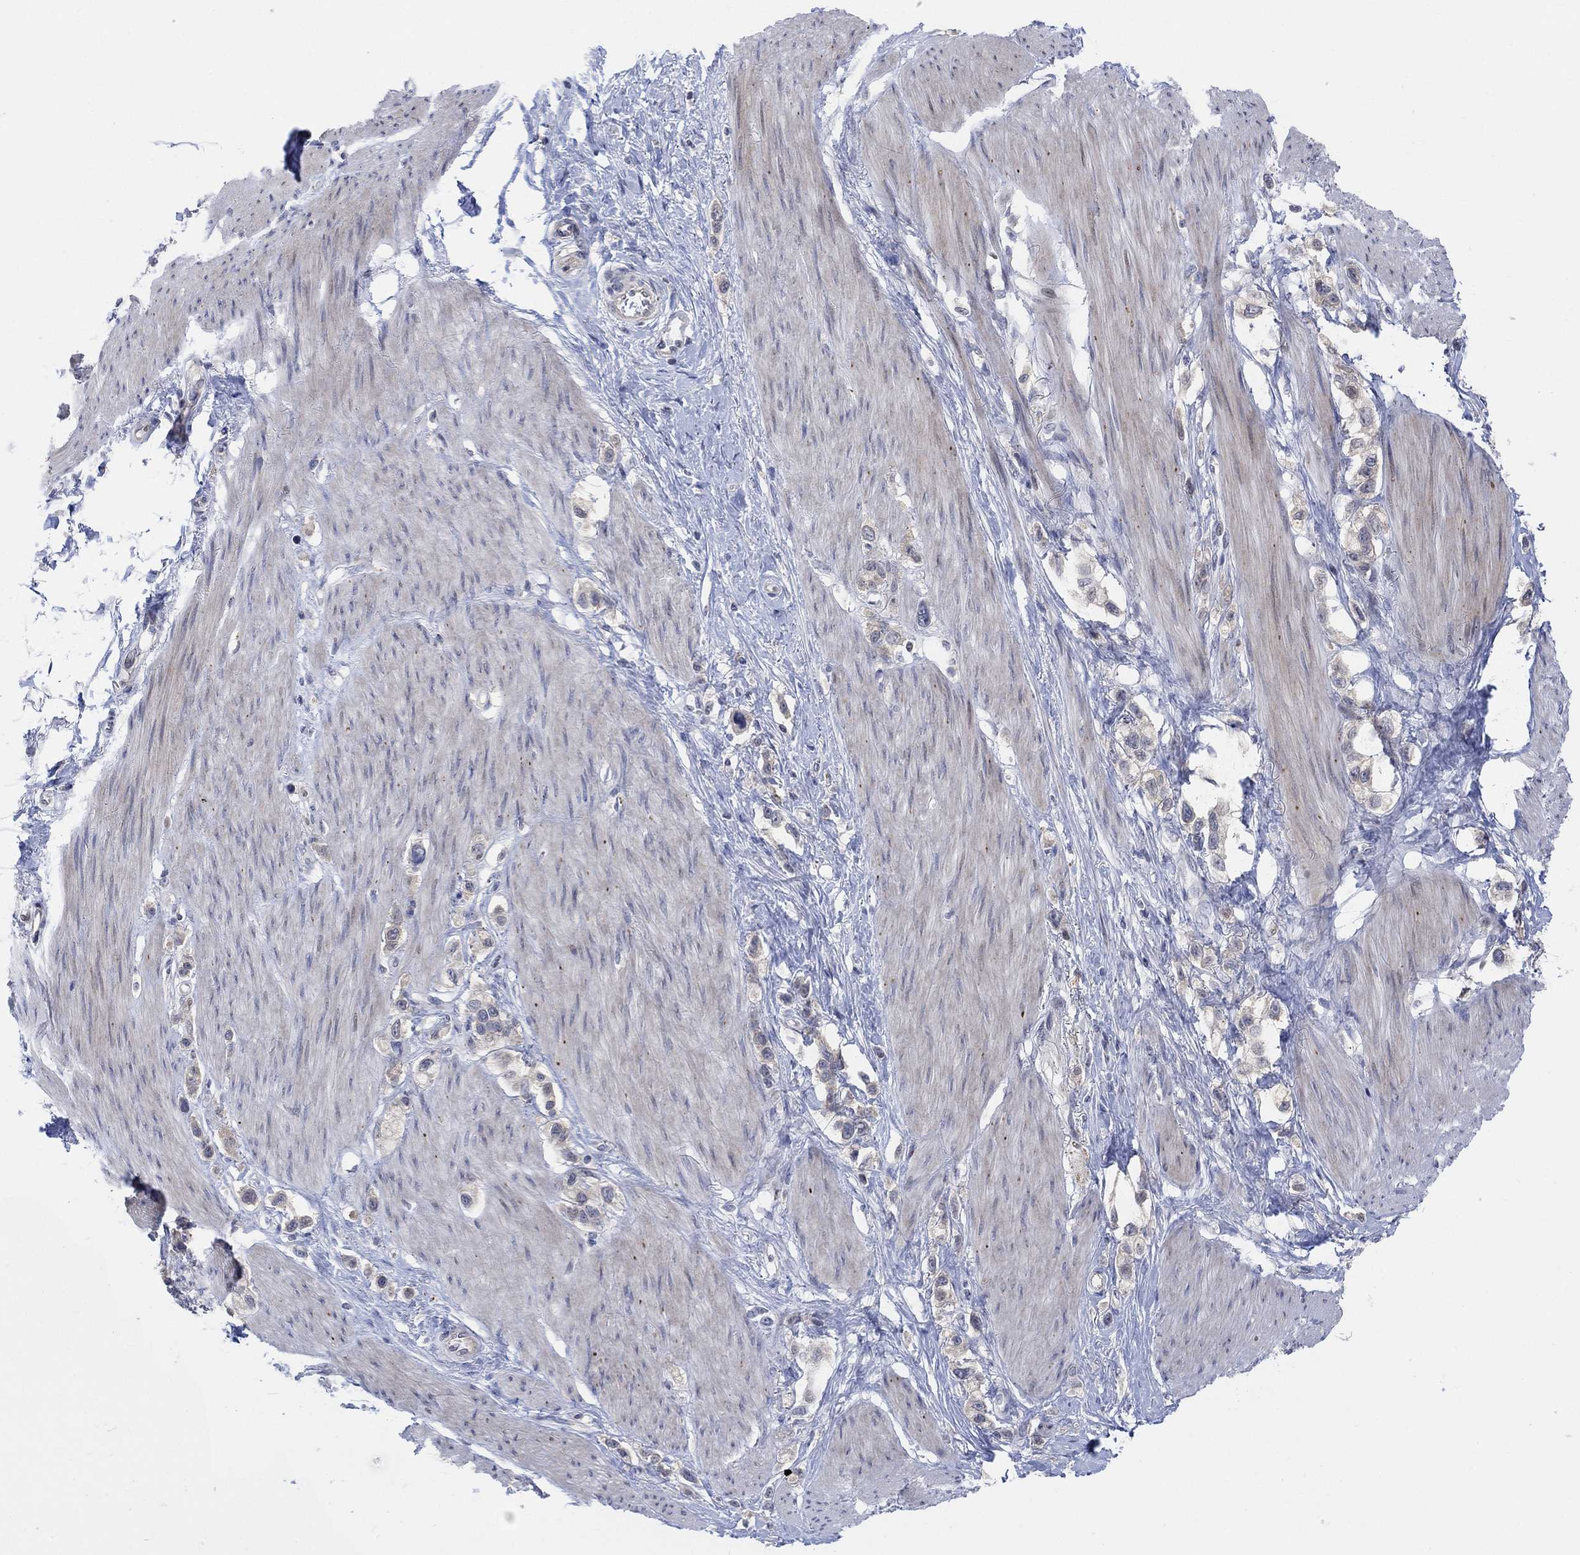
{"staining": {"intensity": "weak", "quantity": "<25%", "location": "cytoplasmic/membranous"}, "tissue": "stomach cancer", "cell_type": "Tumor cells", "image_type": "cancer", "snomed": [{"axis": "morphology", "description": "Normal tissue, NOS"}, {"axis": "morphology", "description": "Adenocarcinoma, NOS"}, {"axis": "morphology", "description": "Adenocarcinoma, High grade"}, {"axis": "topography", "description": "Stomach, upper"}, {"axis": "topography", "description": "Stomach"}], "caption": "Tumor cells are negative for protein expression in human stomach cancer (high-grade adenocarcinoma).", "gene": "CNTF", "patient": {"sex": "female", "age": 65}}